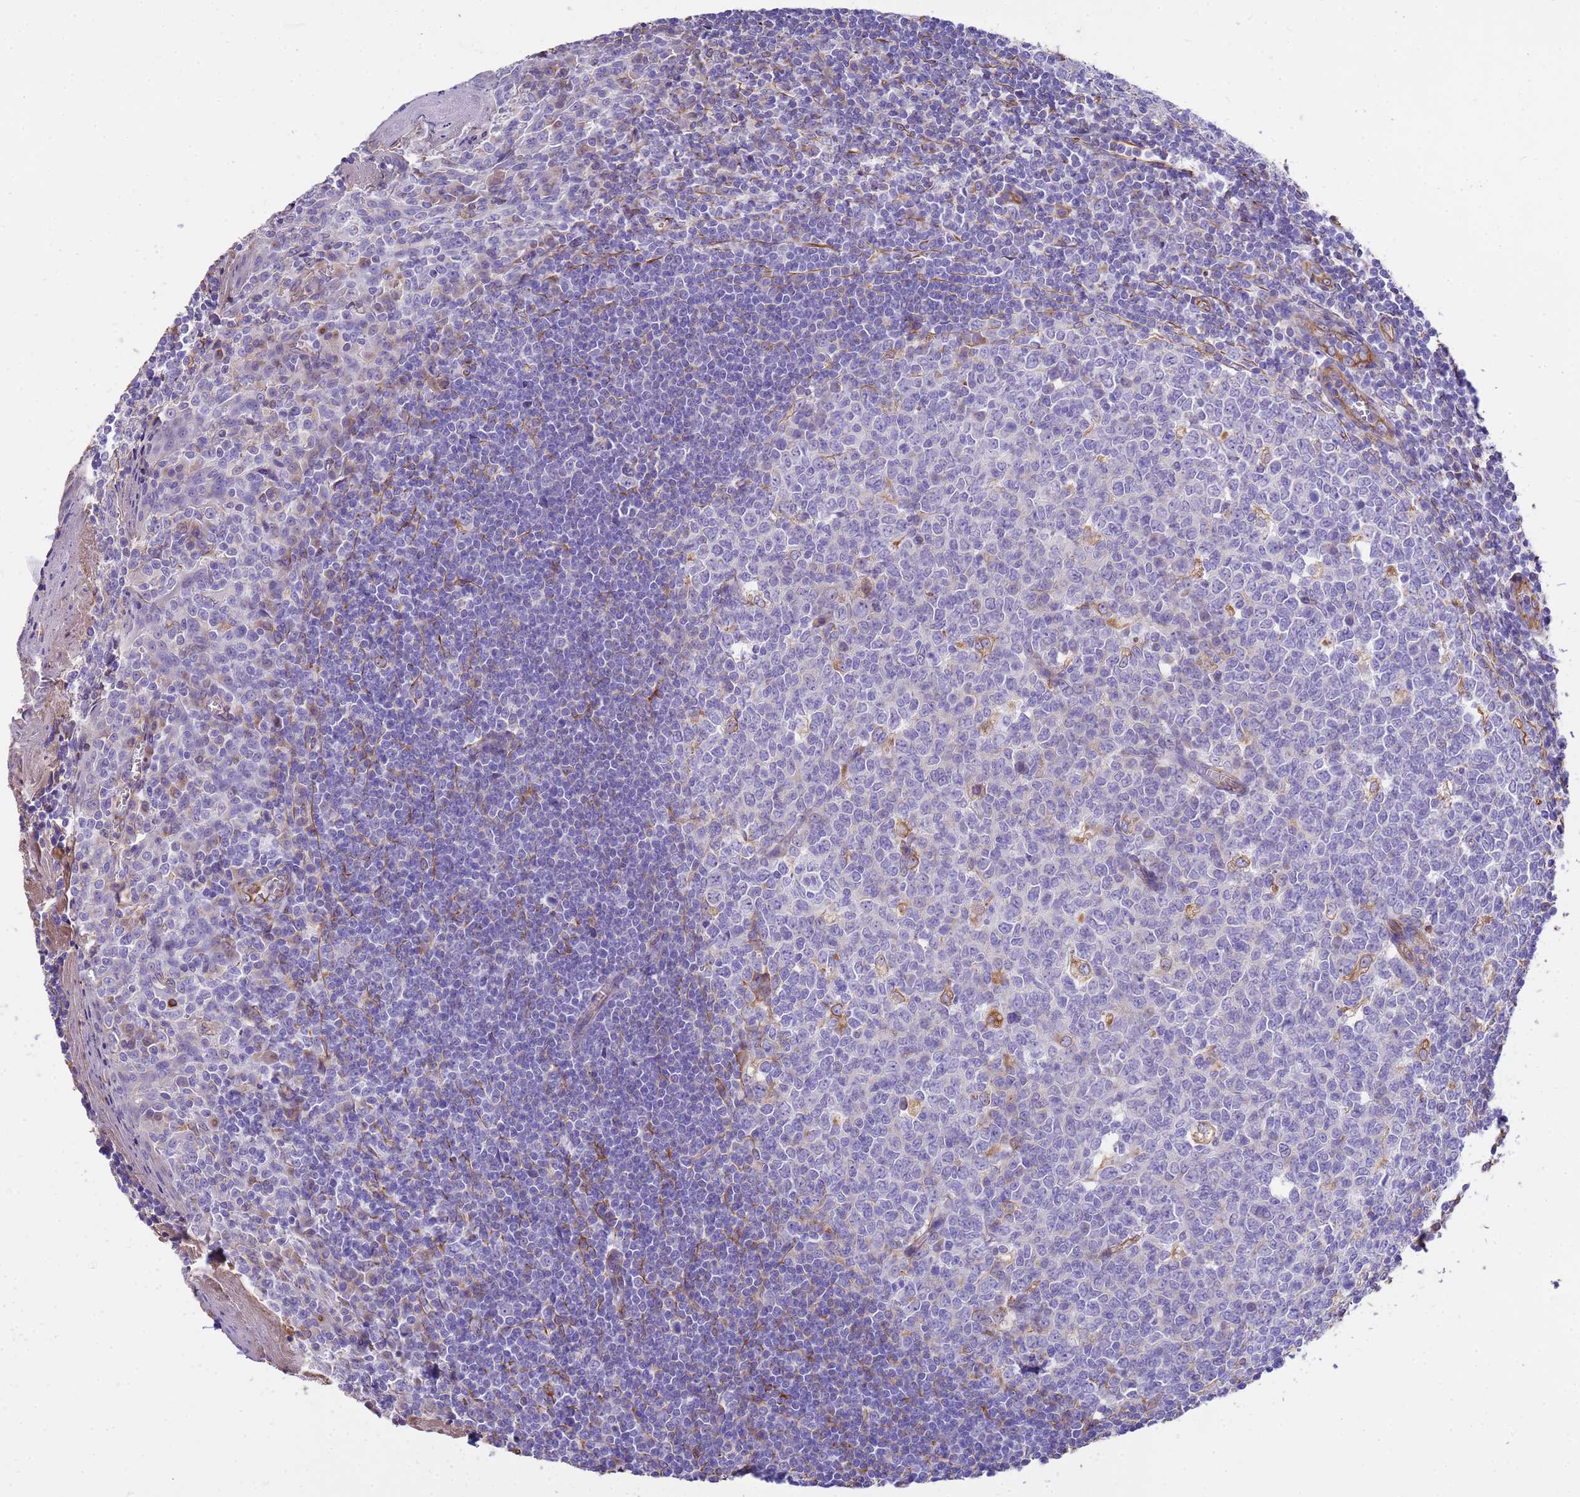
{"staining": {"intensity": "negative", "quantity": "none", "location": "none"}, "tissue": "tonsil", "cell_type": "Germinal center cells", "image_type": "normal", "snomed": [{"axis": "morphology", "description": "Normal tissue, NOS"}, {"axis": "topography", "description": "Tonsil"}], "caption": "Histopathology image shows no protein staining in germinal center cells of normal tonsil.", "gene": "TCEAL3", "patient": {"sex": "male", "age": 27}}